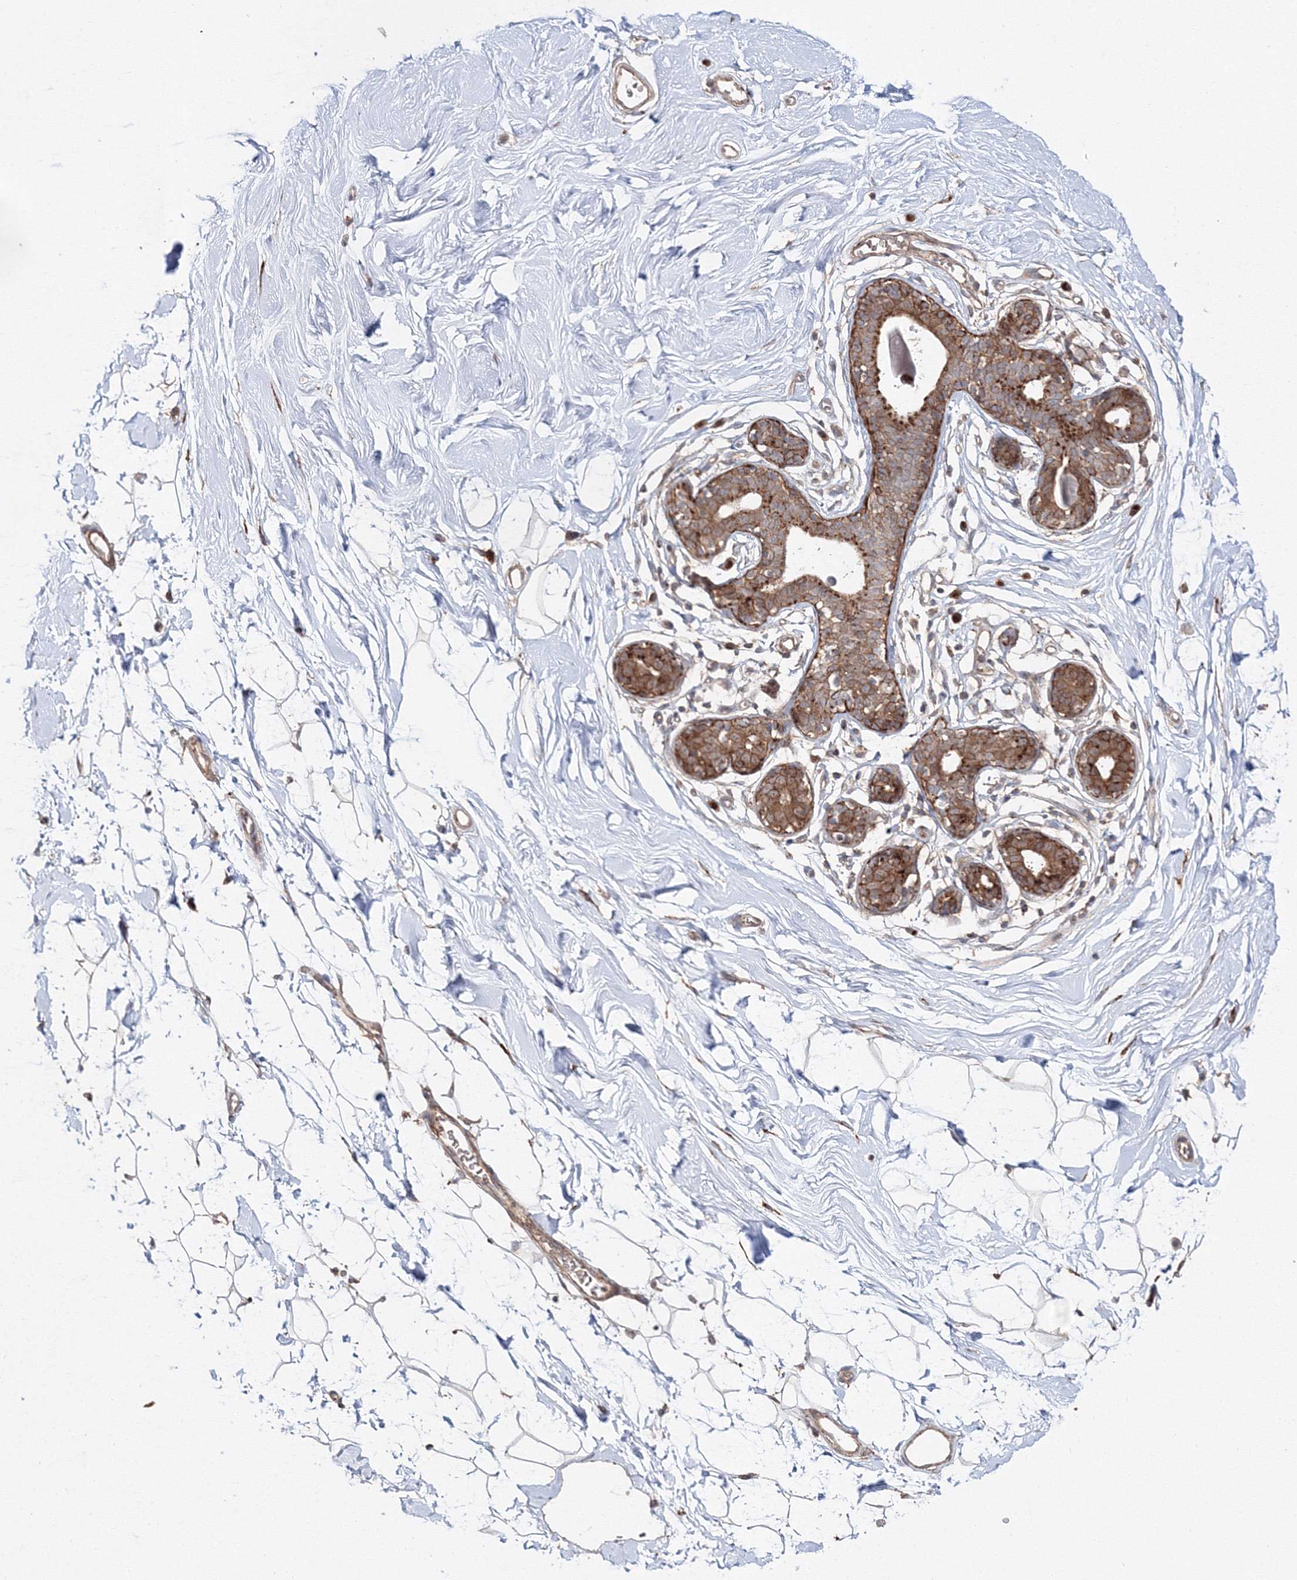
{"staining": {"intensity": "weak", "quantity": "<25%", "location": "cytoplasmic/membranous"}, "tissue": "breast", "cell_type": "Adipocytes", "image_type": "normal", "snomed": [{"axis": "morphology", "description": "Normal tissue, NOS"}, {"axis": "topography", "description": "Breast"}], "caption": "A high-resolution histopathology image shows immunohistochemistry (IHC) staining of unremarkable breast, which displays no significant staining in adipocytes.", "gene": "DDO", "patient": {"sex": "female", "age": 26}}